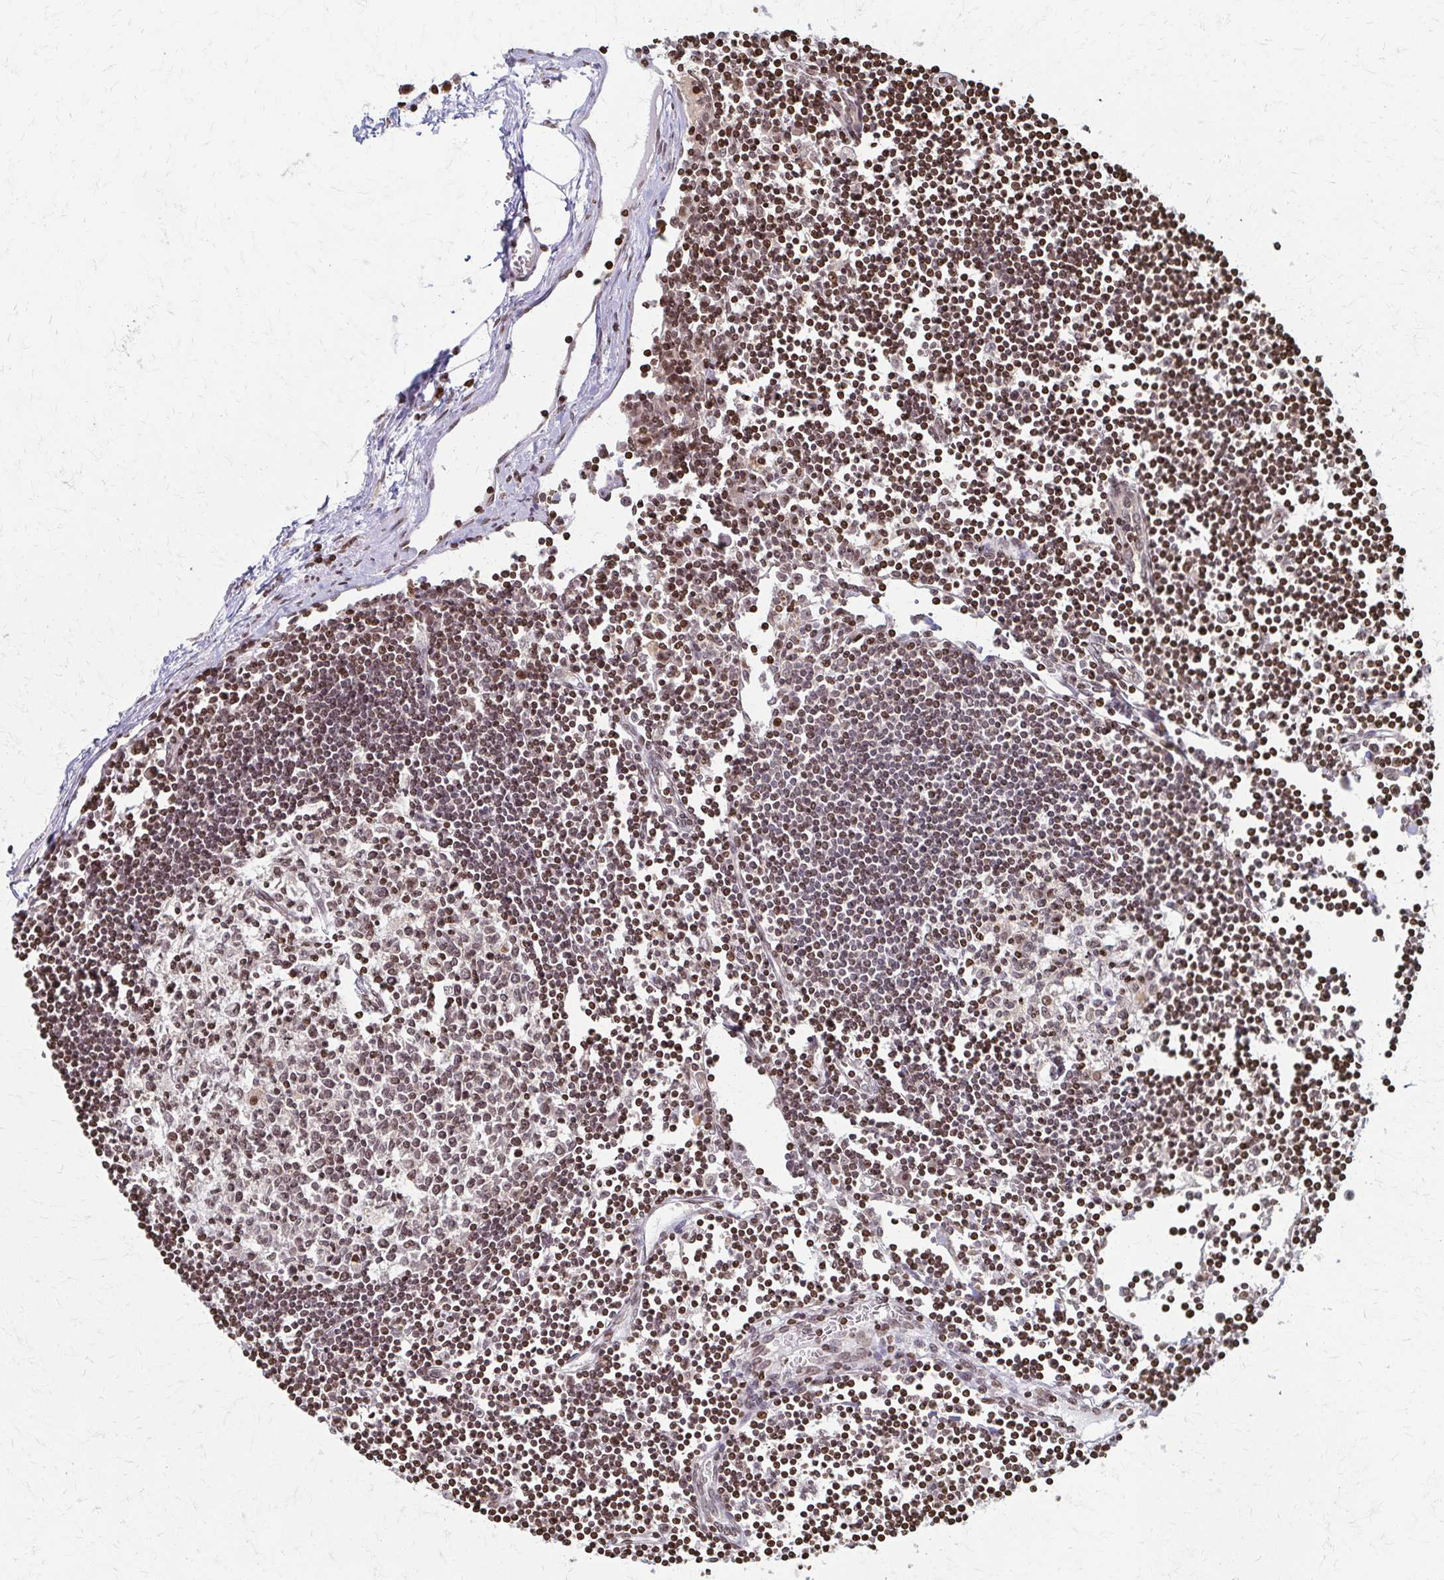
{"staining": {"intensity": "weak", "quantity": "25%-75%", "location": "nuclear"}, "tissue": "lymph node", "cell_type": "Germinal center cells", "image_type": "normal", "snomed": [{"axis": "morphology", "description": "Normal tissue, NOS"}, {"axis": "topography", "description": "Lymph node"}], "caption": "High-magnification brightfield microscopy of benign lymph node stained with DAB (brown) and counterstained with hematoxylin (blue). germinal center cells exhibit weak nuclear expression is appreciated in about25%-75% of cells.", "gene": "PSMD7", "patient": {"sex": "female", "age": 65}}